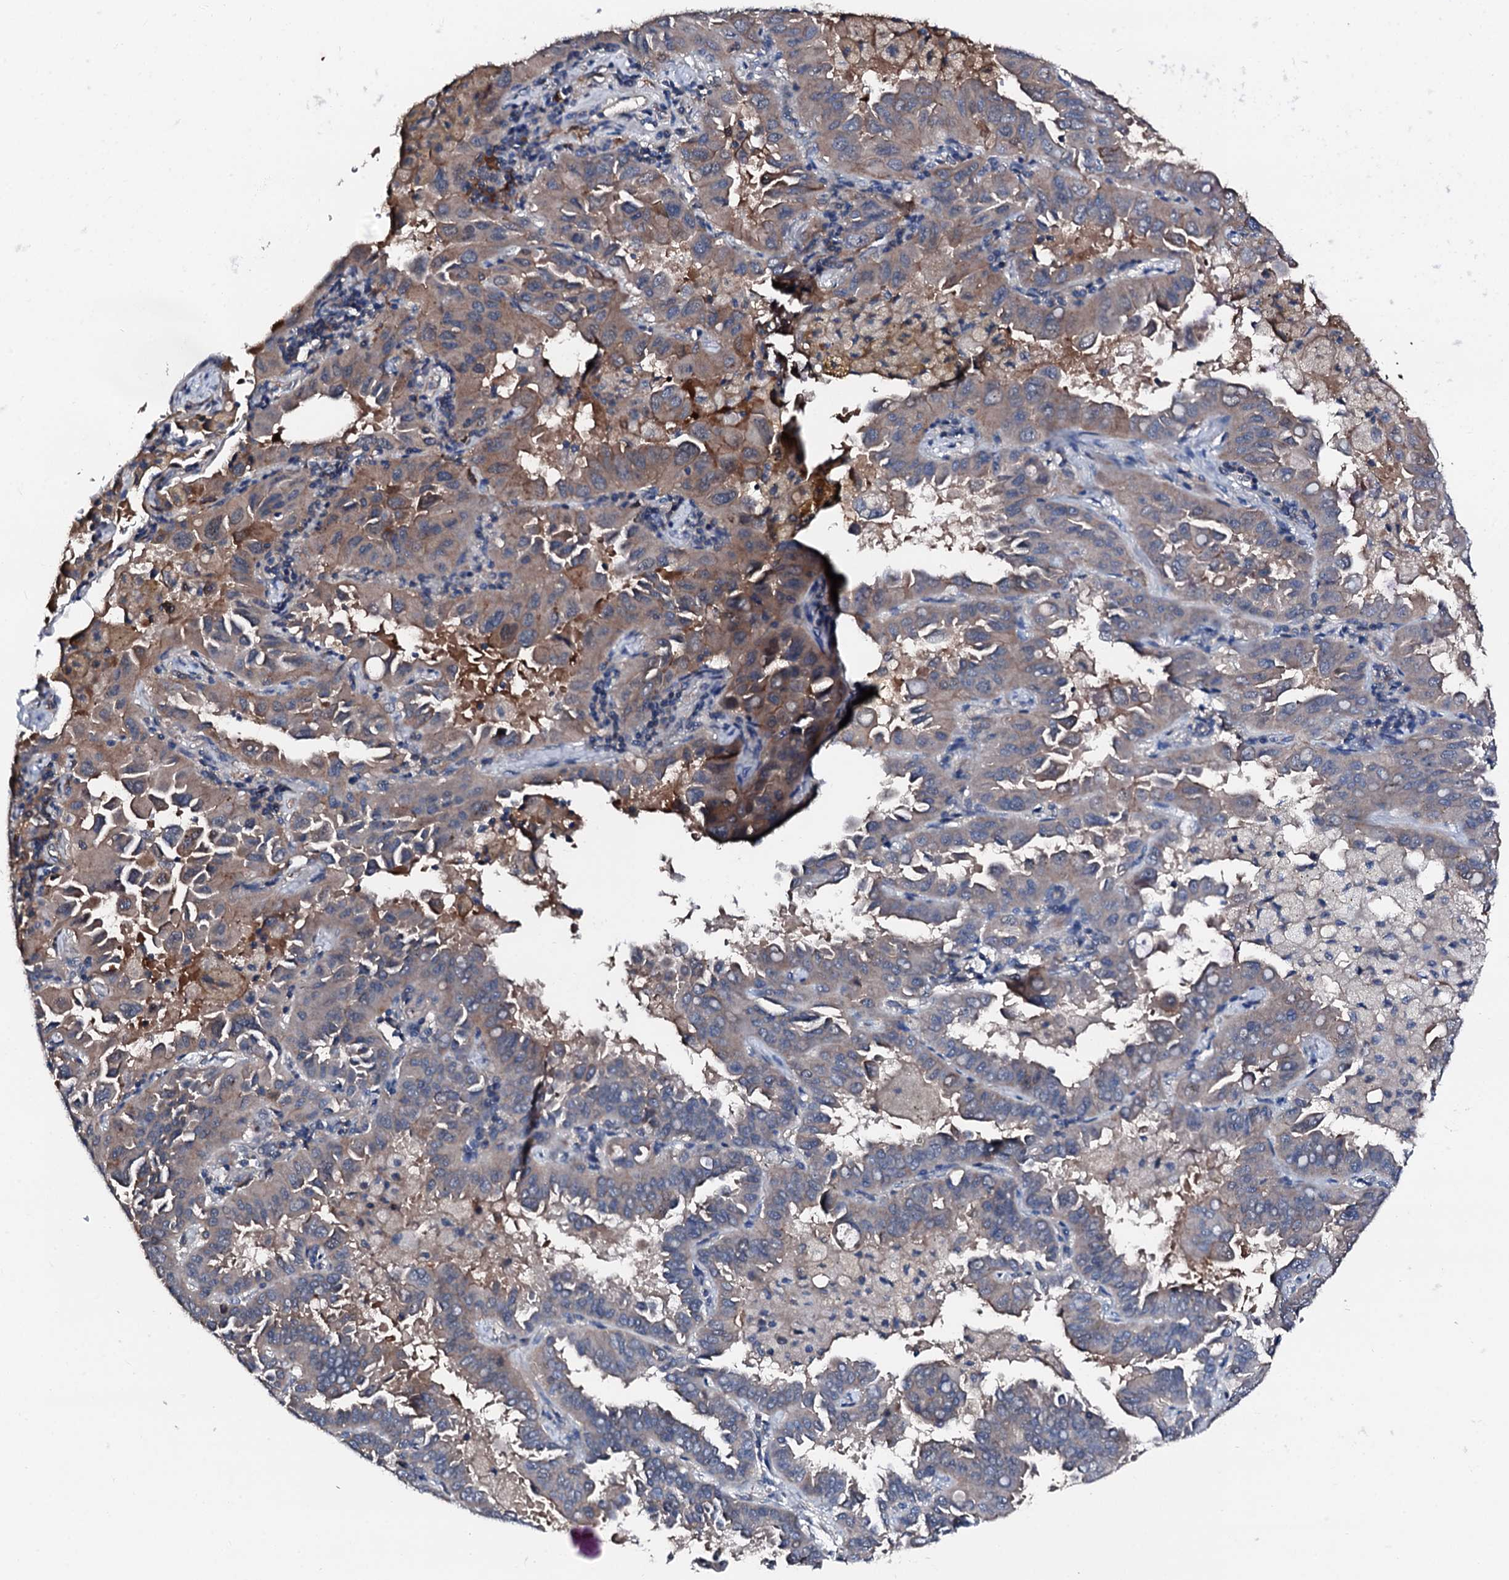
{"staining": {"intensity": "weak", "quantity": "25%-75%", "location": "cytoplasmic/membranous"}, "tissue": "lung cancer", "cell_type": "Tumor cells", "image_type": "cancer", "snomed": [{"axis": "morphology", "description": "Adenocarcinoma, NOS"}, {"axis": "topography", "description": "Lung"}], "caption": "High-magnification brightfield microscopy of lung adenocarcinoma stained with DAB (3,3'-diaminobenzidine) (brown) and counterstained with hematoxylin (blue). tumor cells exhibit weak cytoplasmic/membranous positivity is identified in about25%-75% of cells.", "gene": "TRAFD1", "patient": {"sex": "male", "age": 64}}